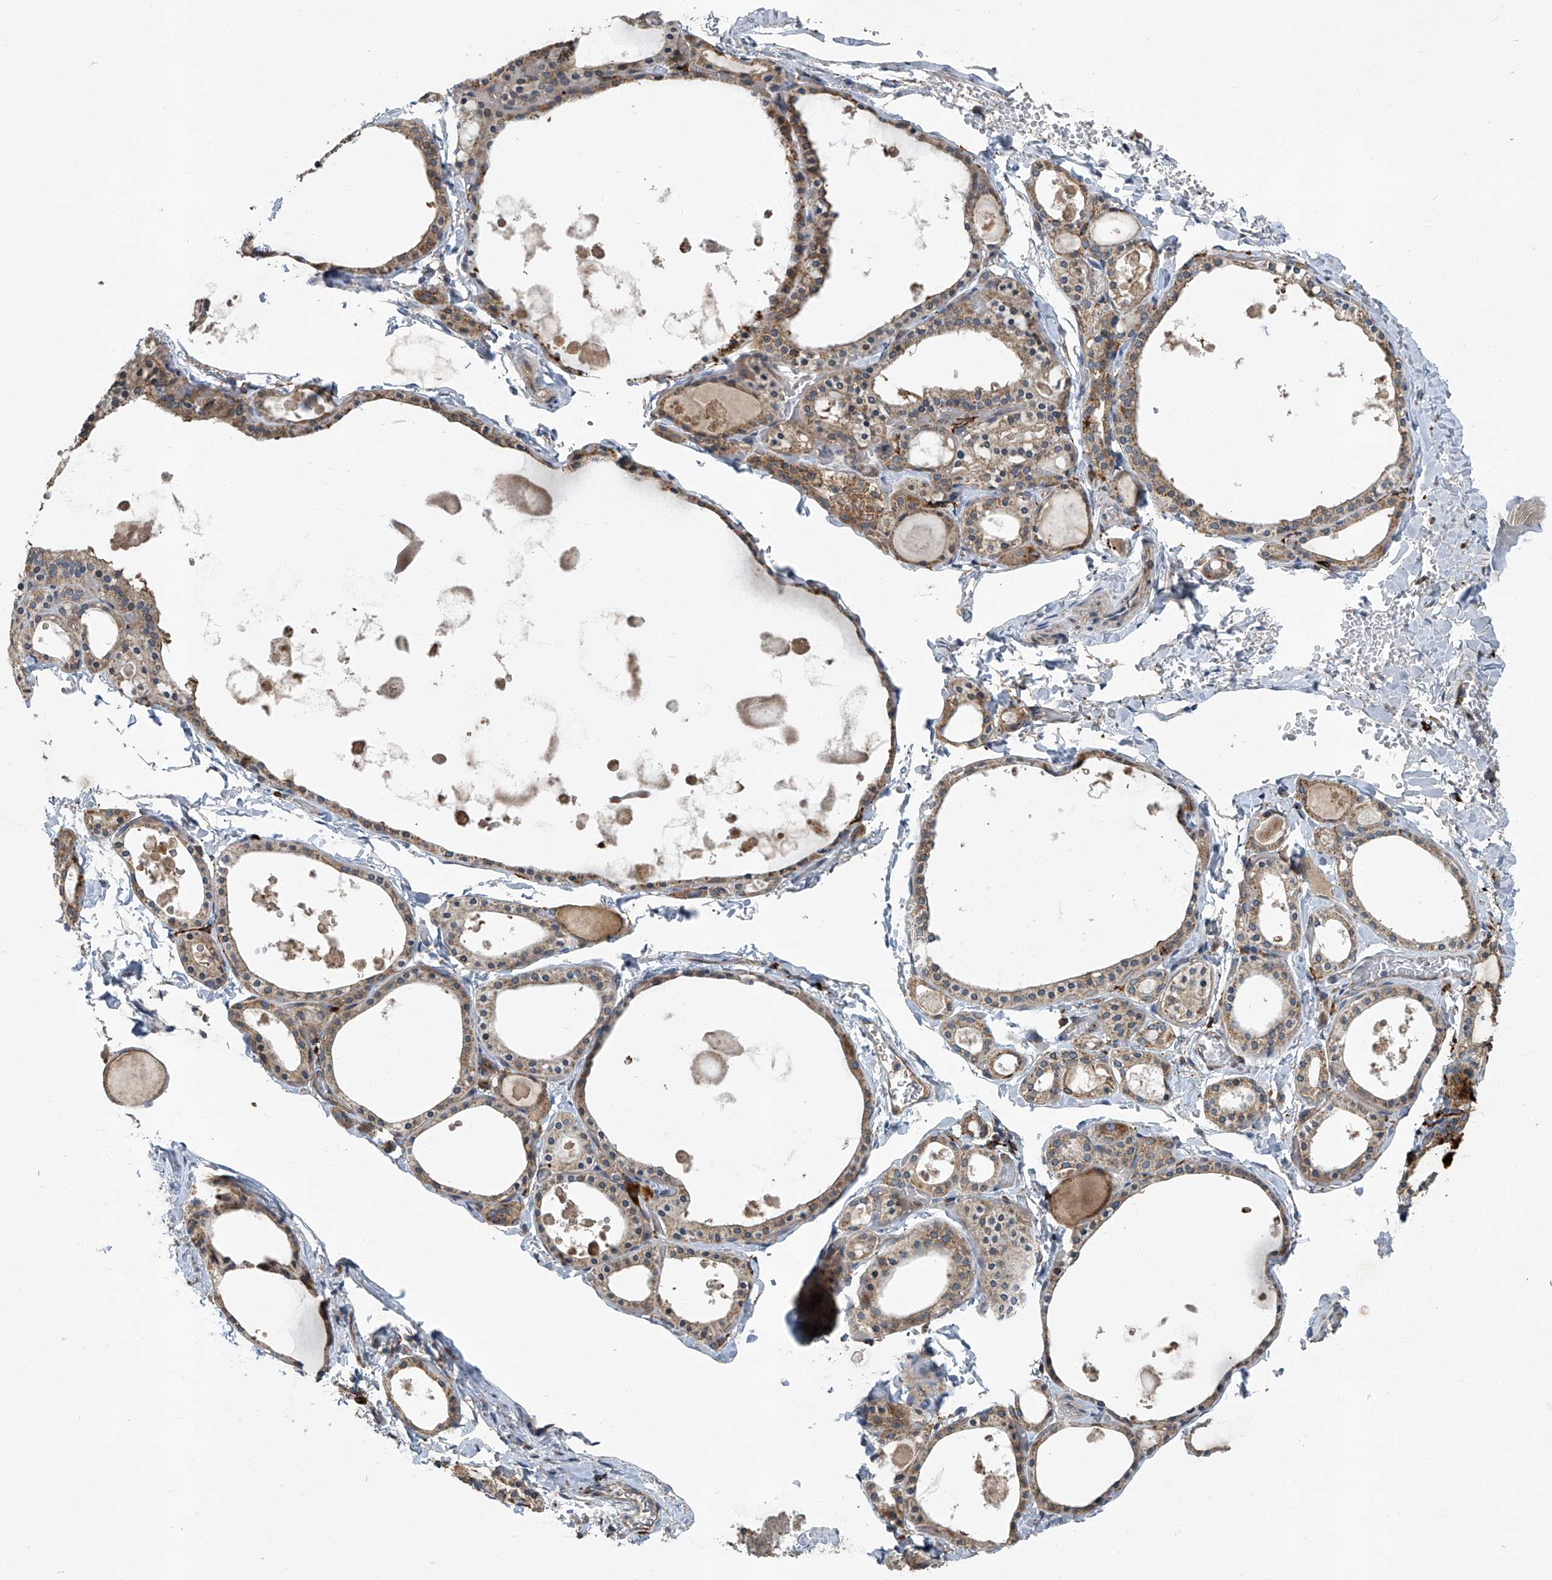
{"staining": {"intensity": "moderate", "quantity": "25%-75%", "location": "cytoplasmic/membranous"}, "tissue": "thyroid gland", "cell_type": "Glandular cells", "image_type": "normal", "snomed": [{"axis": "morphology", "description": "Normal tissue, NOS"}, {"axis": "topography", "description": "Thyroid gland"}], "caption": "Immunohistochemical staining of unremarkable thyroid gland reveals 25%-75% levels of moderate cytoplasmic/membranous protein staining in approximately 25%-75% of glandular cells.", "gene": "FAM167A", "patient": {"sex": "male", "age": 56}}